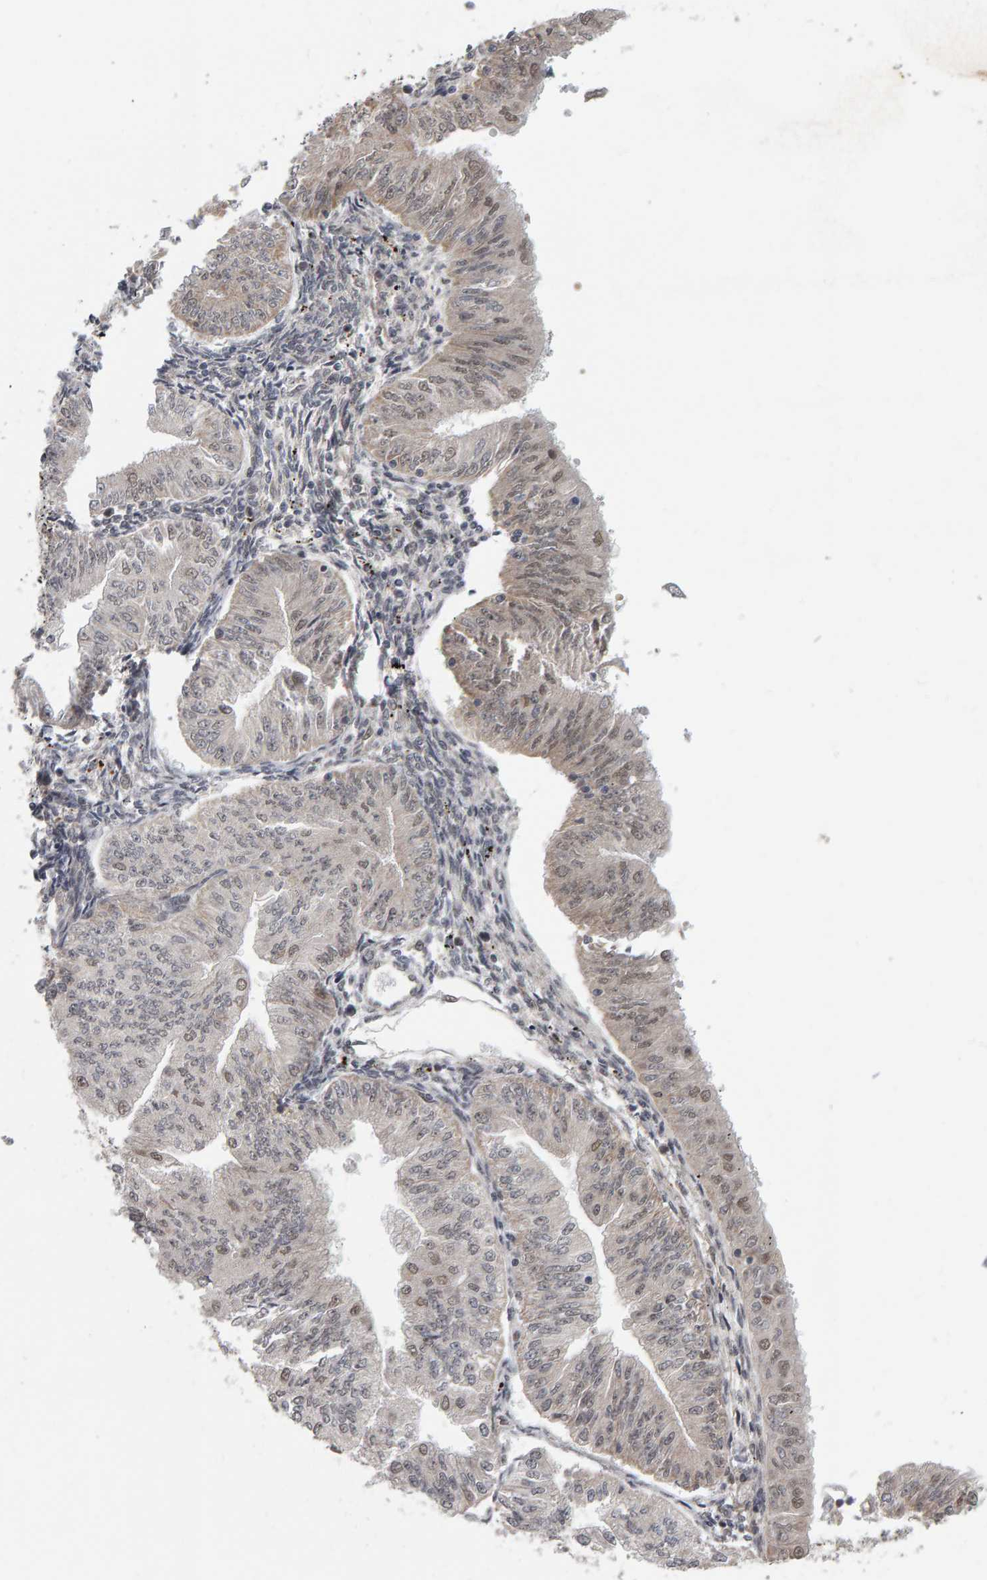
{"staining": {"intensity": "weak", "quantity": "25%-75%", "location": "nuclear"}, "tissue": "endometrial cancer", "cell_type": "Tumor cells", "image_type": "cancer", "snomed": [{"axis": "morphology", "description": "Normal tissue, NOS"}, {"axis": "morphology", "description": "Adenocarcinoma, NOS"}, {"axis": "topography", "description": "Endometrium"}], "caption": "This is an image of immunohistochemistry staining of endometrial cancer, which shows weak positivity in the nuclear of tumor cells.", "gene": "DAP3", "patient": {"sex": "female", "age": 53}}